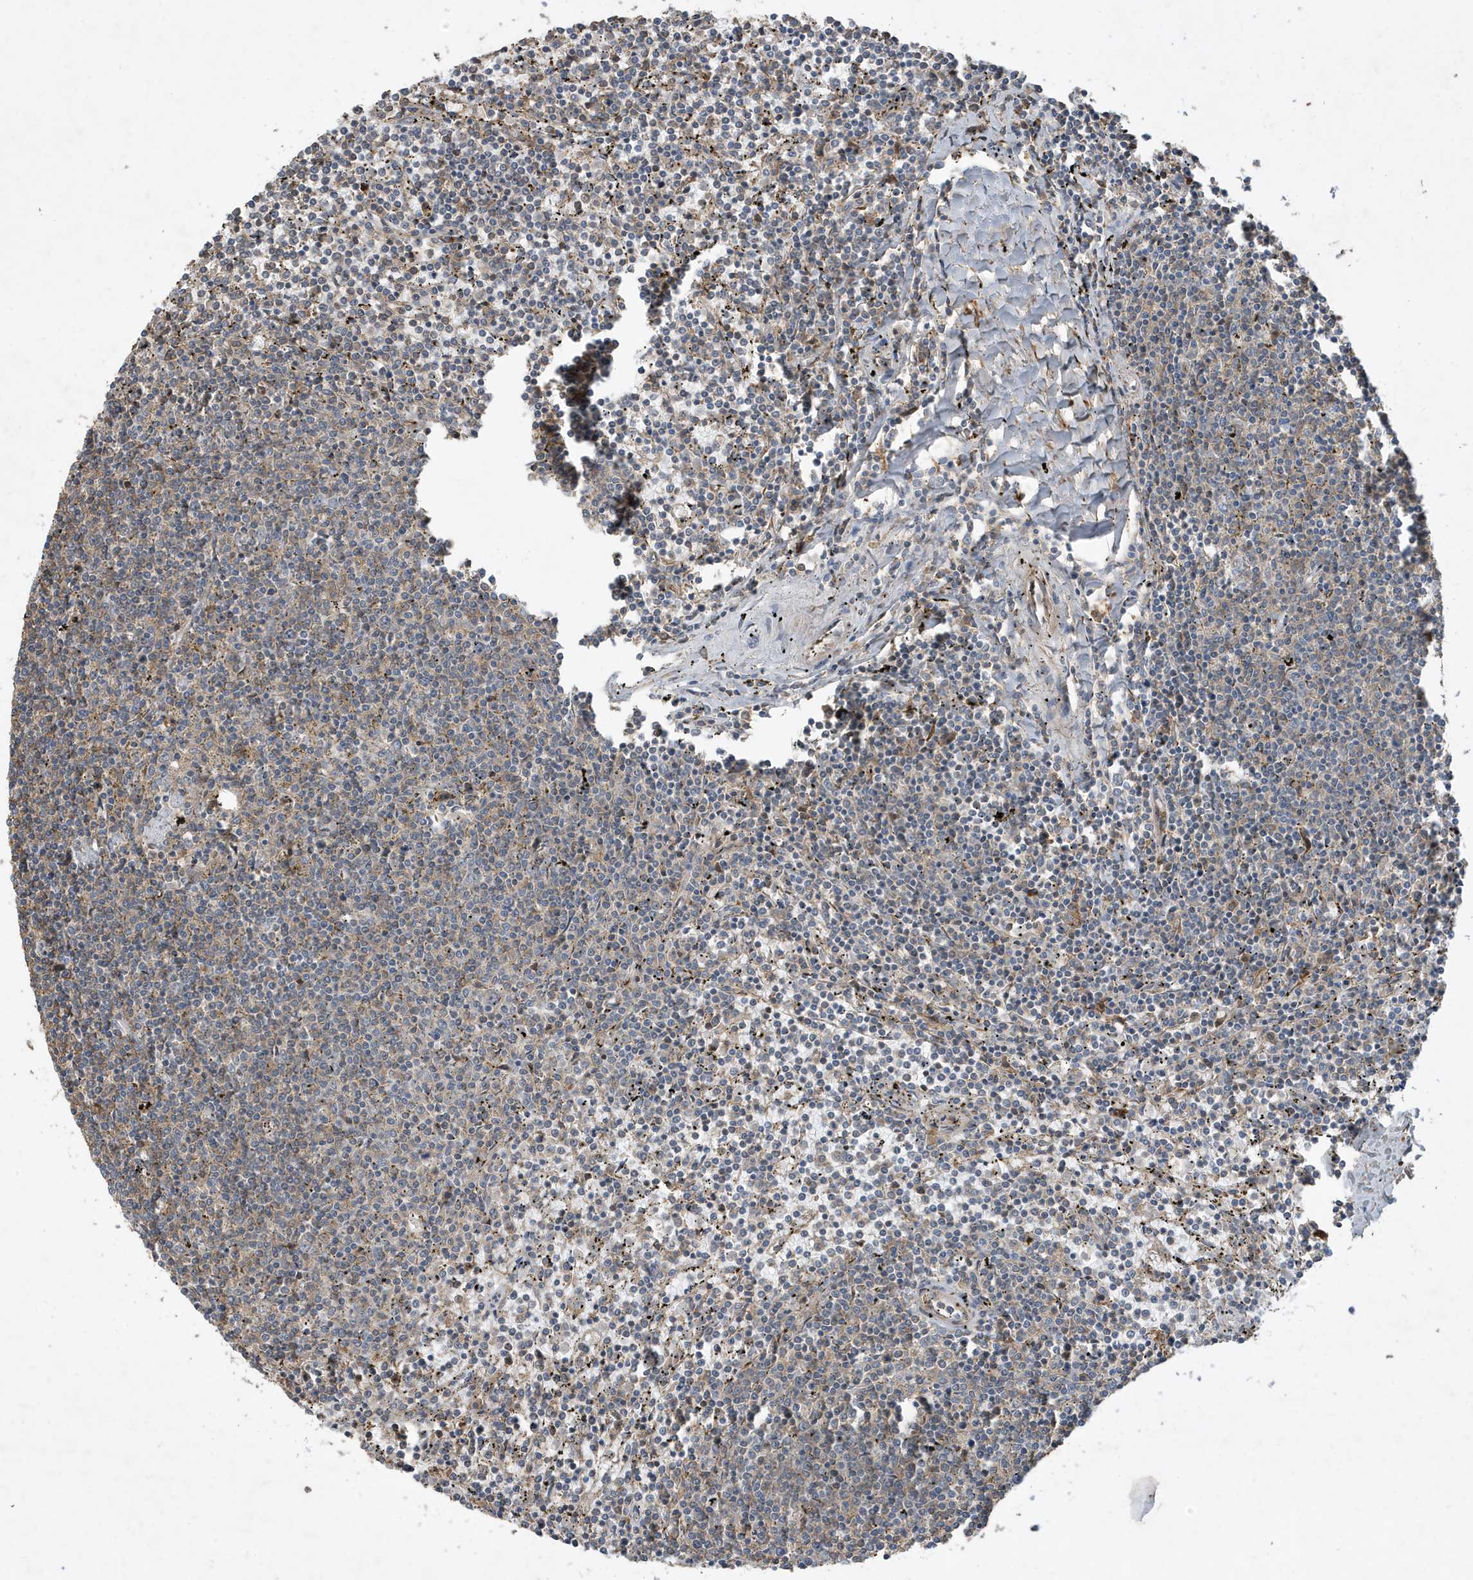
{"staining": {"intensity": "negative", "quantity": "none", "location": "none"}, "tissue": "lymphoma", "cell_type": "Tumor cells", "image_type": "cancer", "snomed": [{"axis": "morphology", "description": "Malignant lymphoma, non-Hodgkin's type, Low grade"}, {"axis": "topography", "description": "Spleen"}], "caption": "Immunohistochemistry of human malignant lymphoma, non-Hodgkin's type (low-grade) shows no staining in tumor cells. (IHC, brightfield microscopy, high magnification).", "gene": "PRRT3", "patient": {"sex": "female", "age": 50}}